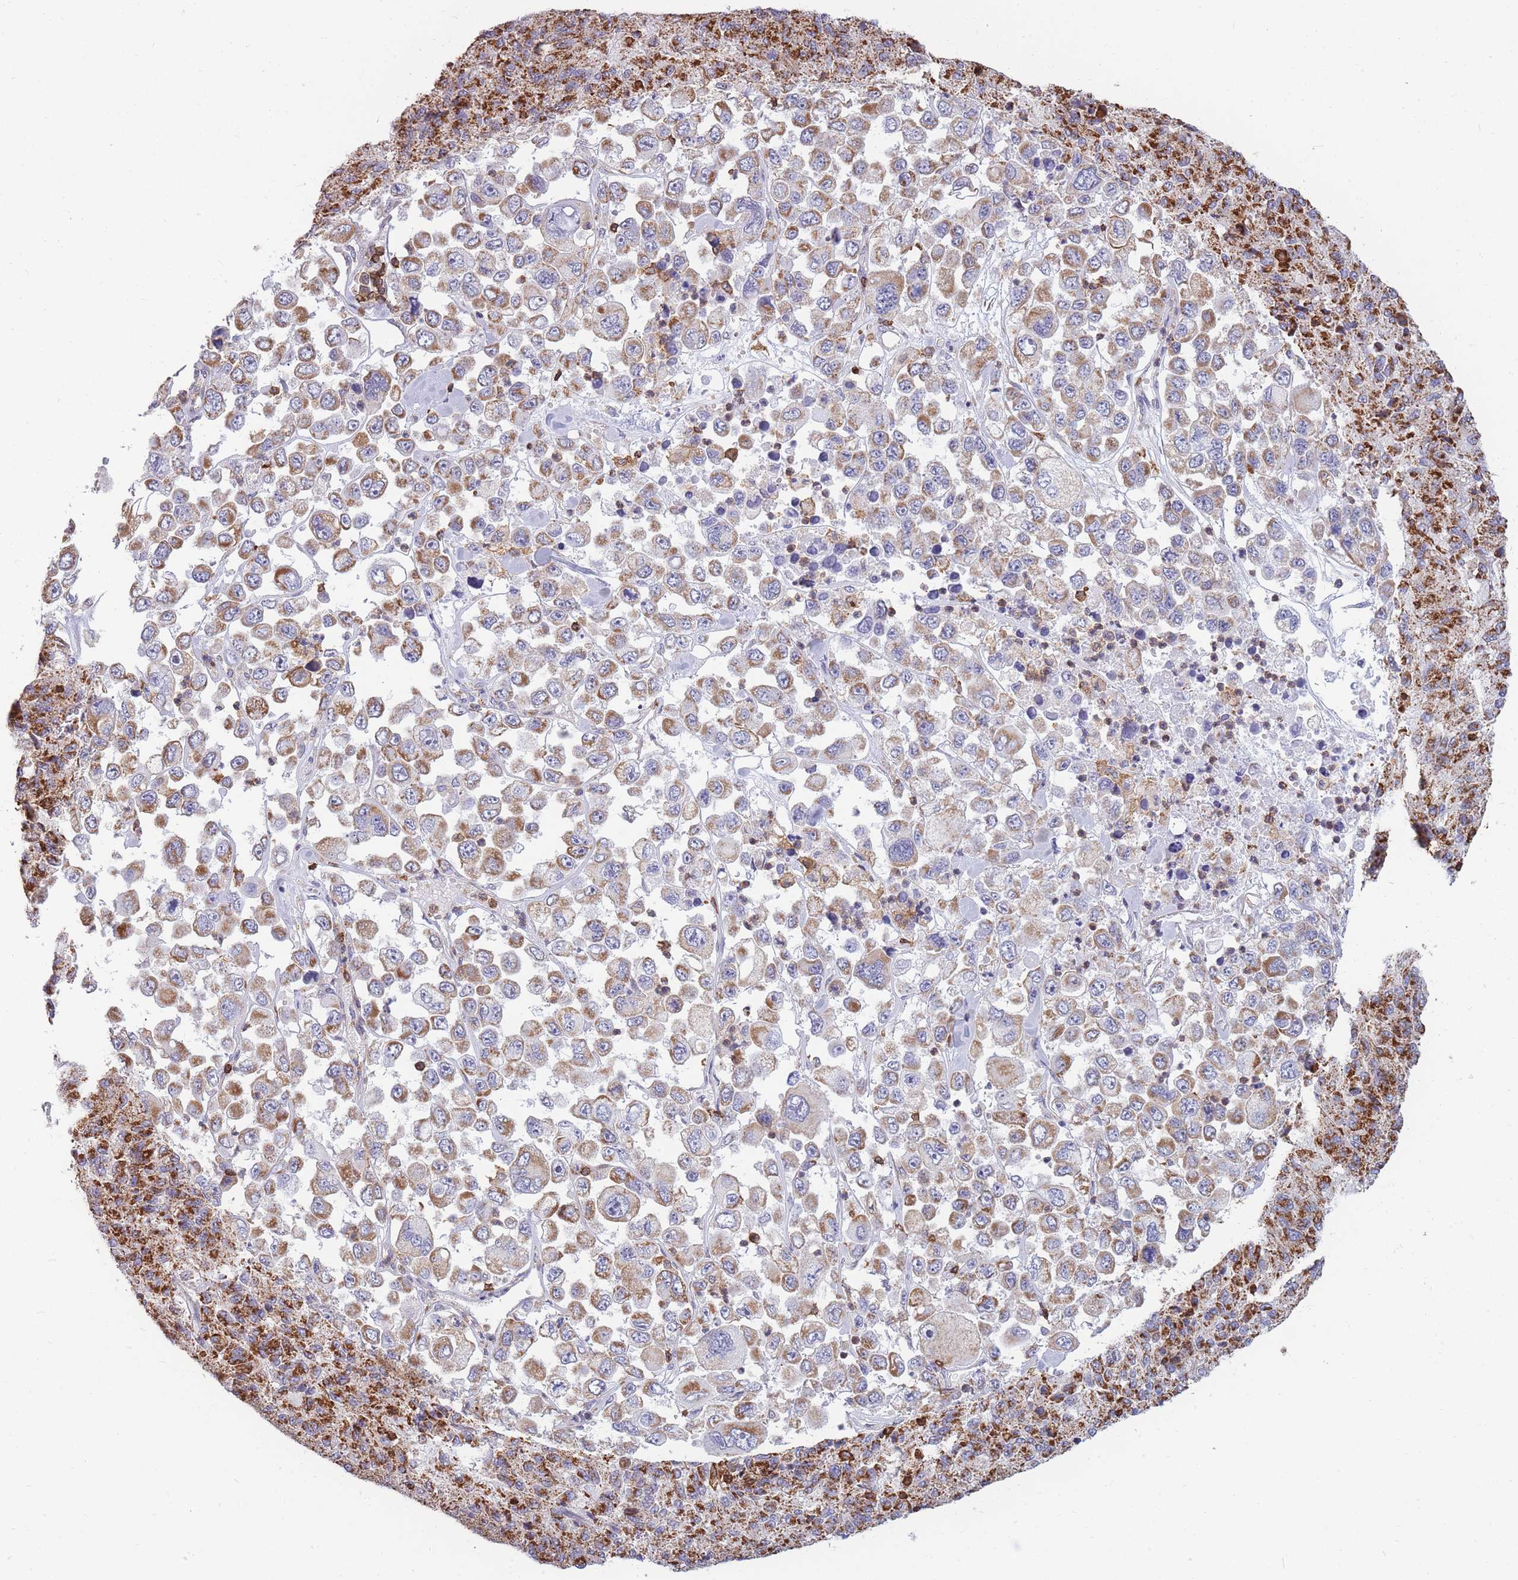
{"staining": {"intensity": "moderate", "quantity": ">75%", "location": "cytoplasmic/membranous"}, "tissue": "melanoma", "cell_type": "Tumor cells", "image_type": "cancer", "snomed": [{"axis": "morphology", "description": "Malignant melanoma, Metastatic site"}, {"axis": "topography", "description": "Lymph node"}], "caption": "IHC image of melanoma stained for a protein (brown), which displays medium levels of moderate cytoplasmic/membranous positivity in approximately >75% of tumor cells.", "gene": "MRPL54", "patient": {"sex": "female", "age": 54}}